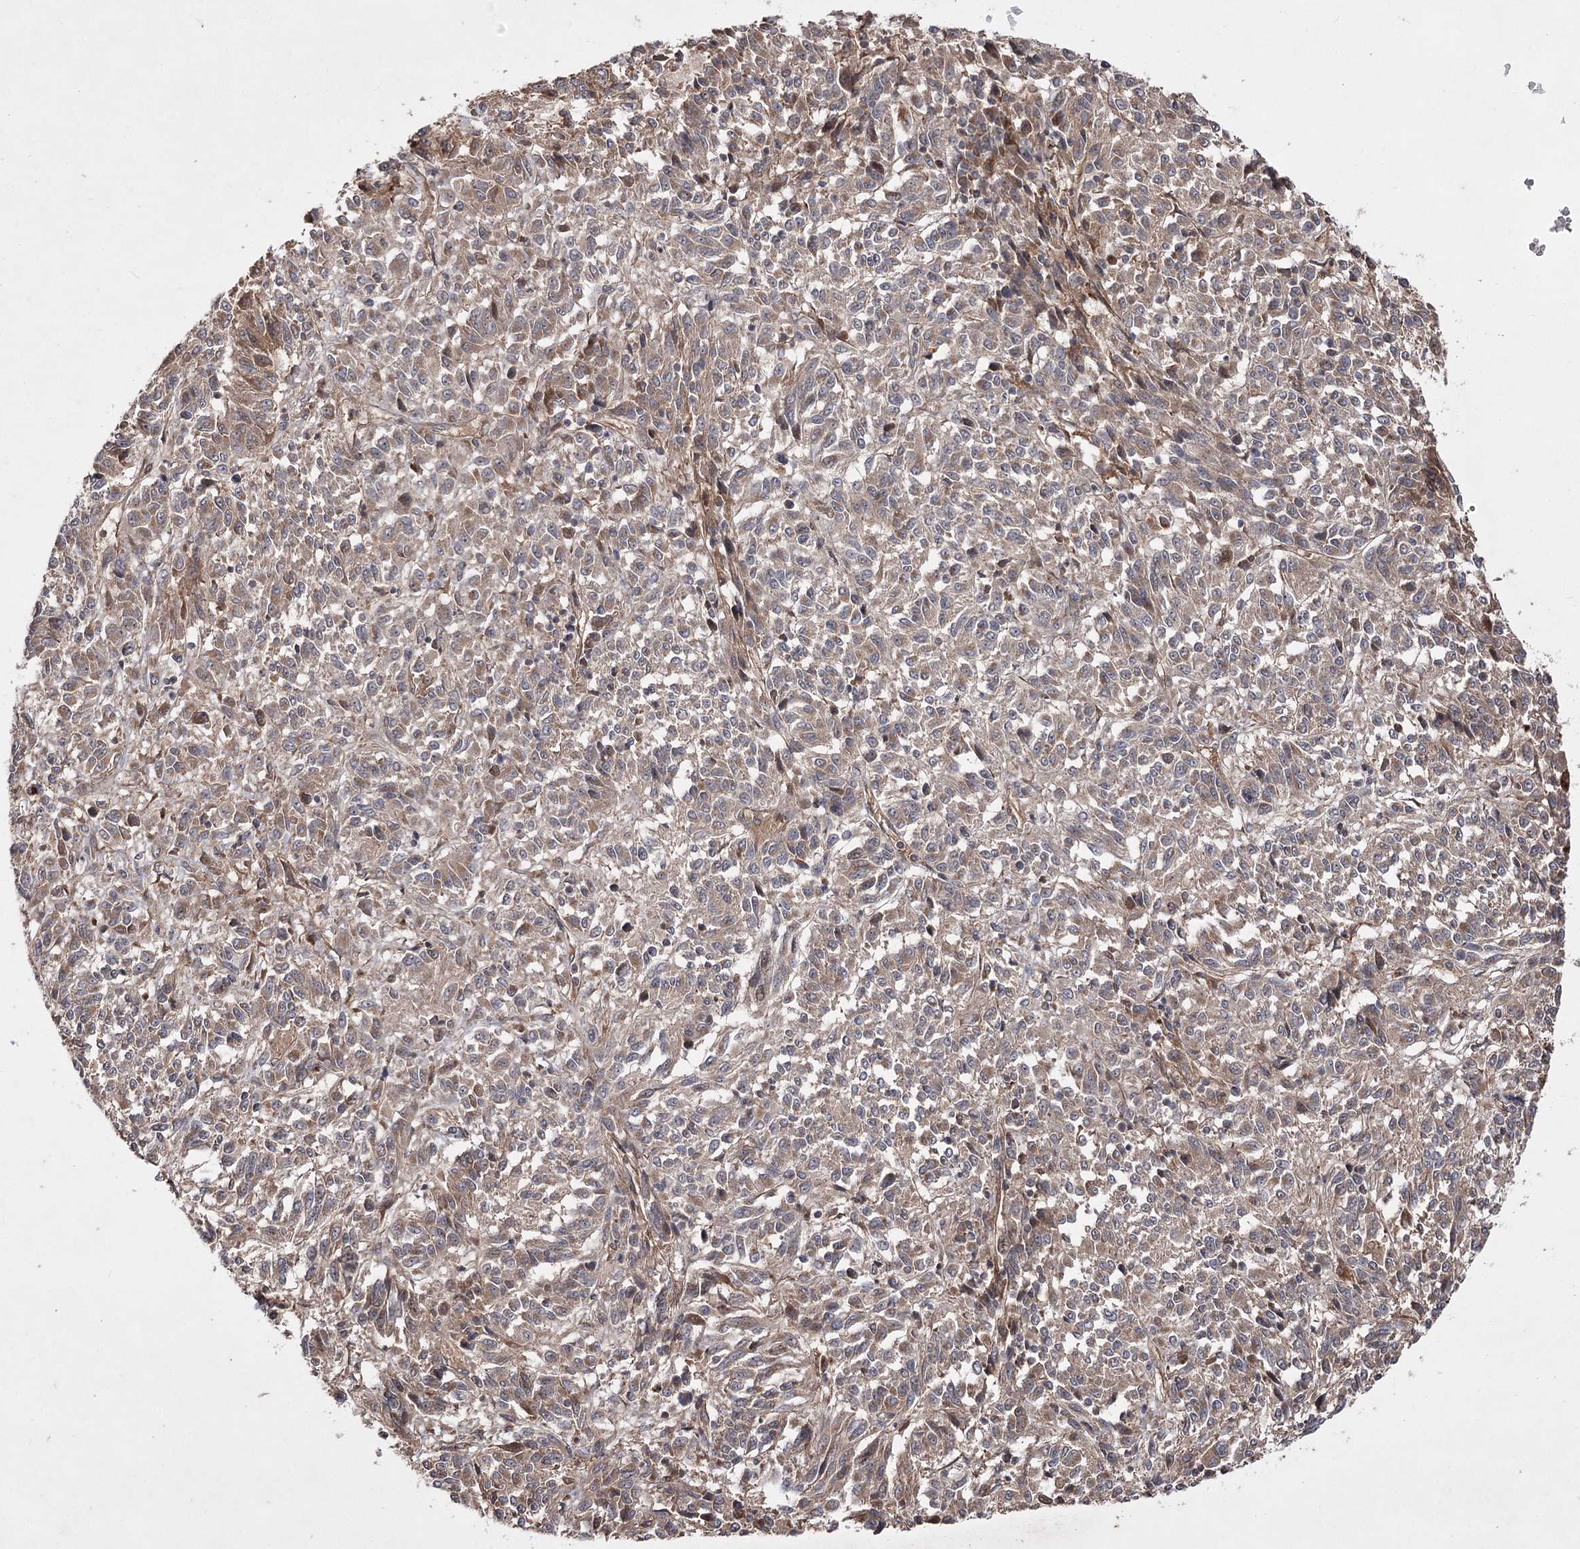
{"staining": {"intensity": "moderate", "quantity": ">75%", "location": "cytoplasmic/membranous"}, "tissue": "melanoma", "cell_type": "Tumor cells", "image_type": "cancer", "snomed": [{"axis": "morphology", "description": "Malignant melanoma, Metastatic site"}, {"axis": "topography", "description": "Lung"}], "caption": "Brown immunohistochemical staining in human melanoma shows moderate cytoplasmic/membranous staining in about >75% of tumor cells.", "gene": "FANCL", "patient": {"sex": "male", "age": 64}}